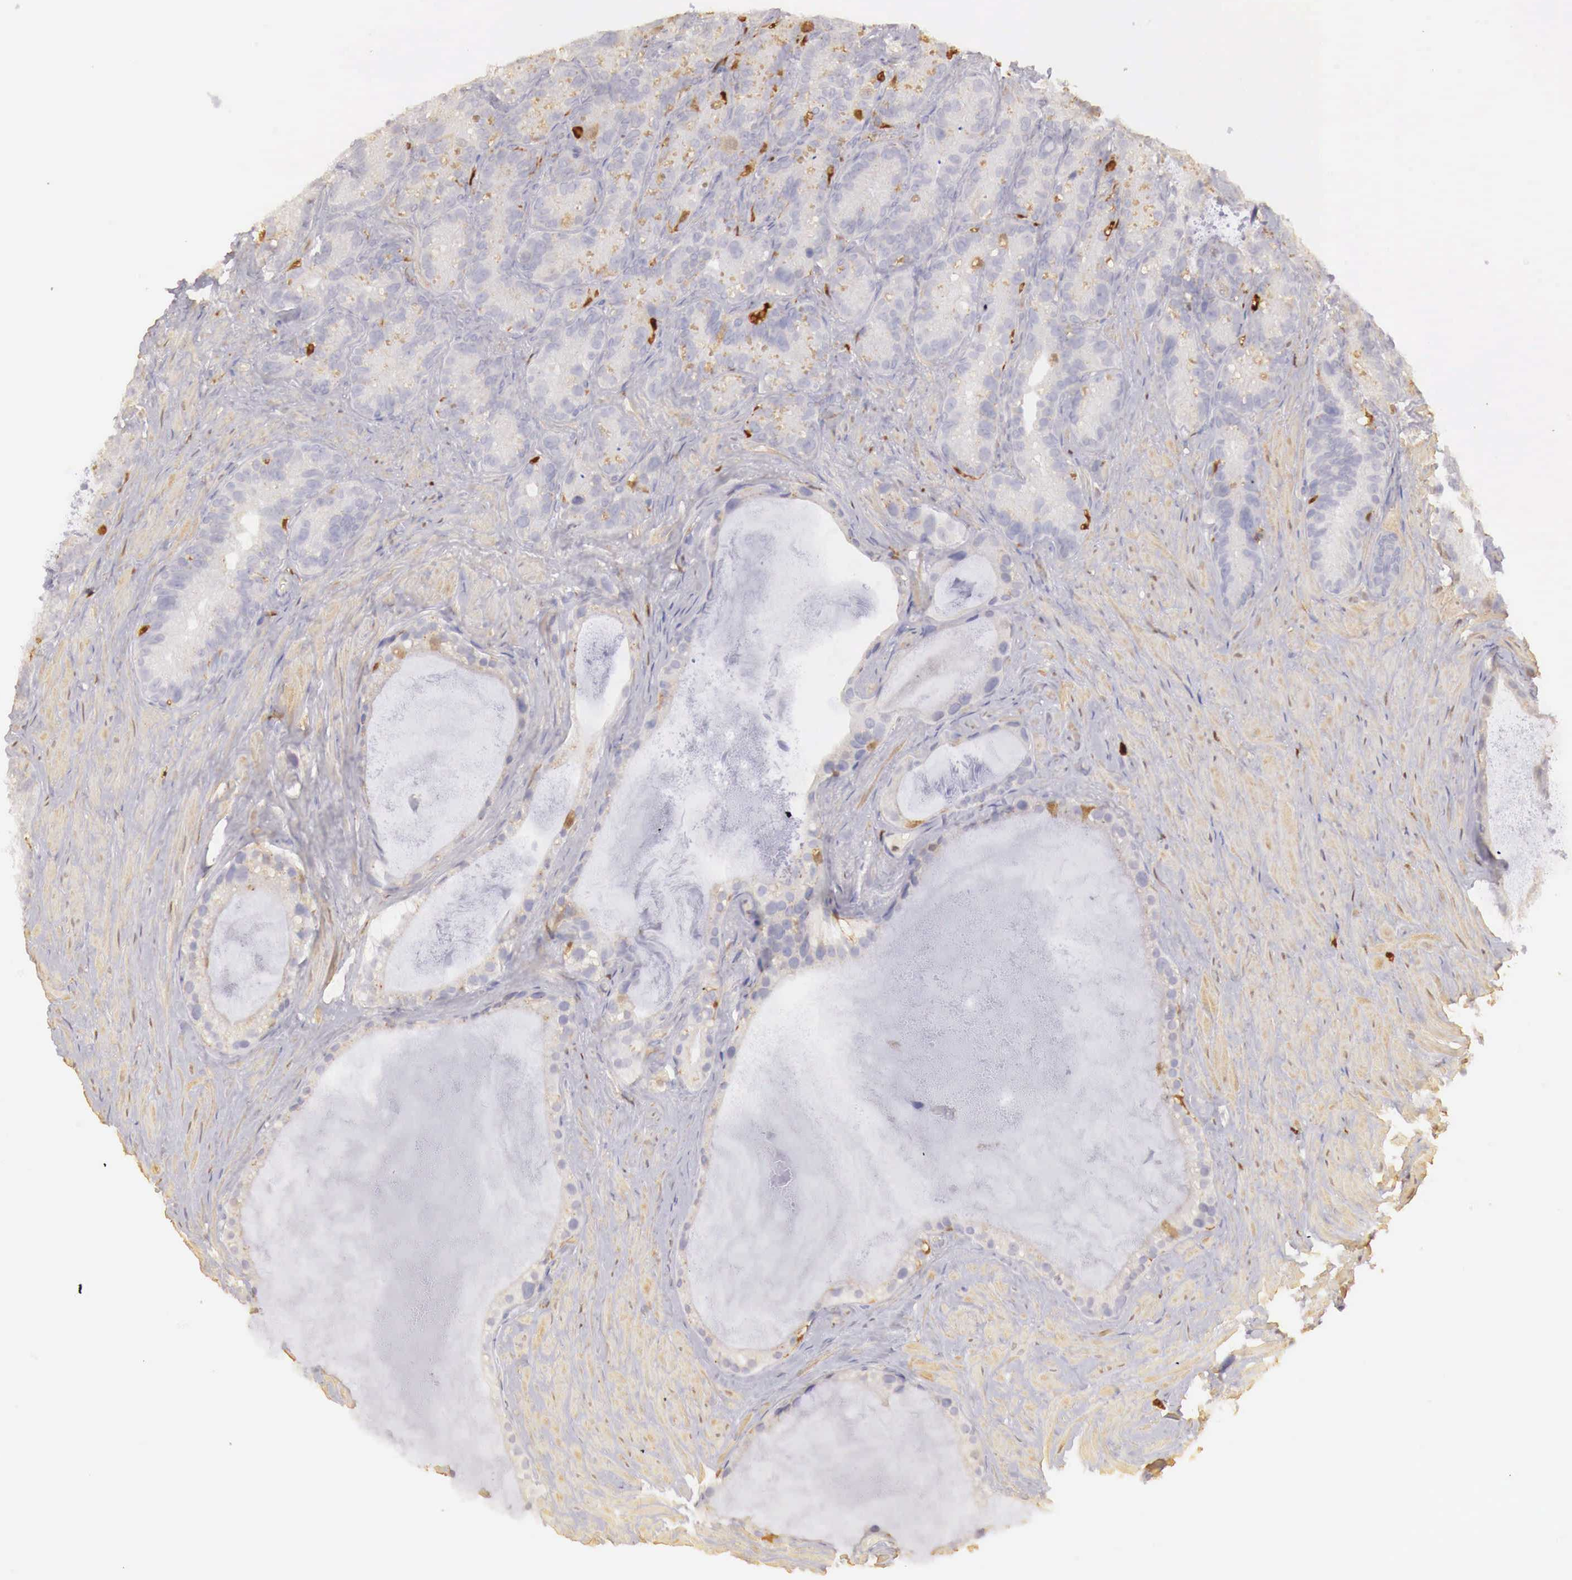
{"staining": {"intensity": "negative", "quantity": "none", "location": "none"}, "tissue": "seminal vesicle", "cell_type": "Glandular cells", "image_type": "normal", "snomed": [{"axis": "morphology", "description": "Normal tissue, NOS"}, {"axis": "topography", "description": "Seminal veicle"}], "caption": "IHC of unremarkable human seminal vesicle exhibits no expression in glandular cells.", "gene": "RENBP", "patient": {"sex": "male", "age": 63}}